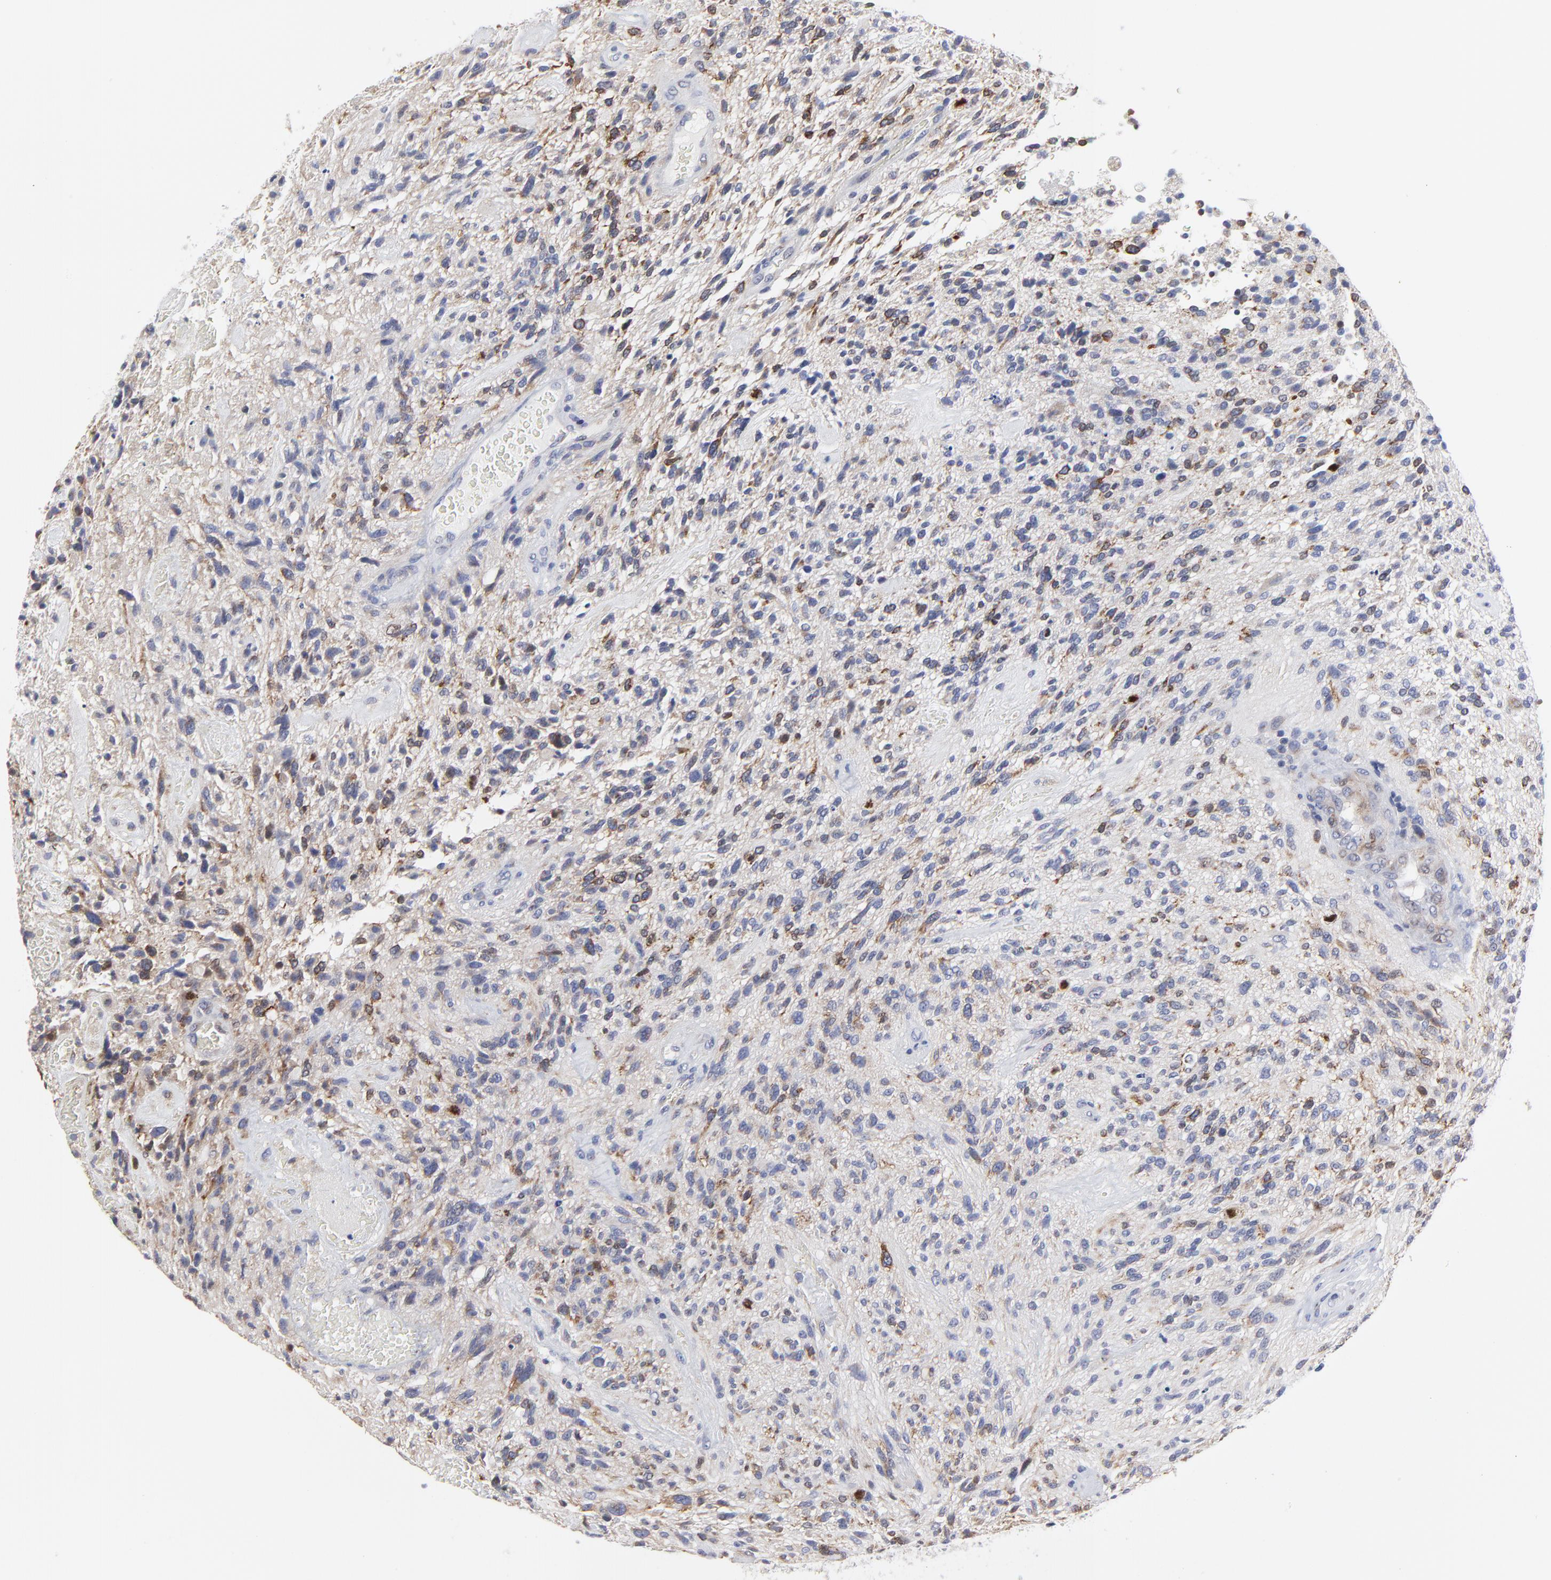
{"staining": {"intensity": "moderate", "quantity": "<25%", "location": "cytoplasmic/membranous"}, "tissue": "glioma", "cell_type": "Tumor cells", "image_type": "cancer", "snomed": [{"axis": "morphology", "description": "Glioma, malignant, High grade"}, {"axis": "topography", "description": "Brain"}], "caption": "High-power microscopy captured an immunohistochemistry (IHC) histopathology image of malignant high-grade glioma, revealing moderate cytoplasmic/membranous expression in about <25% of tumor cells. The protein of interest is stained brown, and the nuclei are stained in blue (DAB IHC with brightfield microscopy, high magnification).", "gene": "NCAPH", "patient": {"sex": "male", "age": 48}}